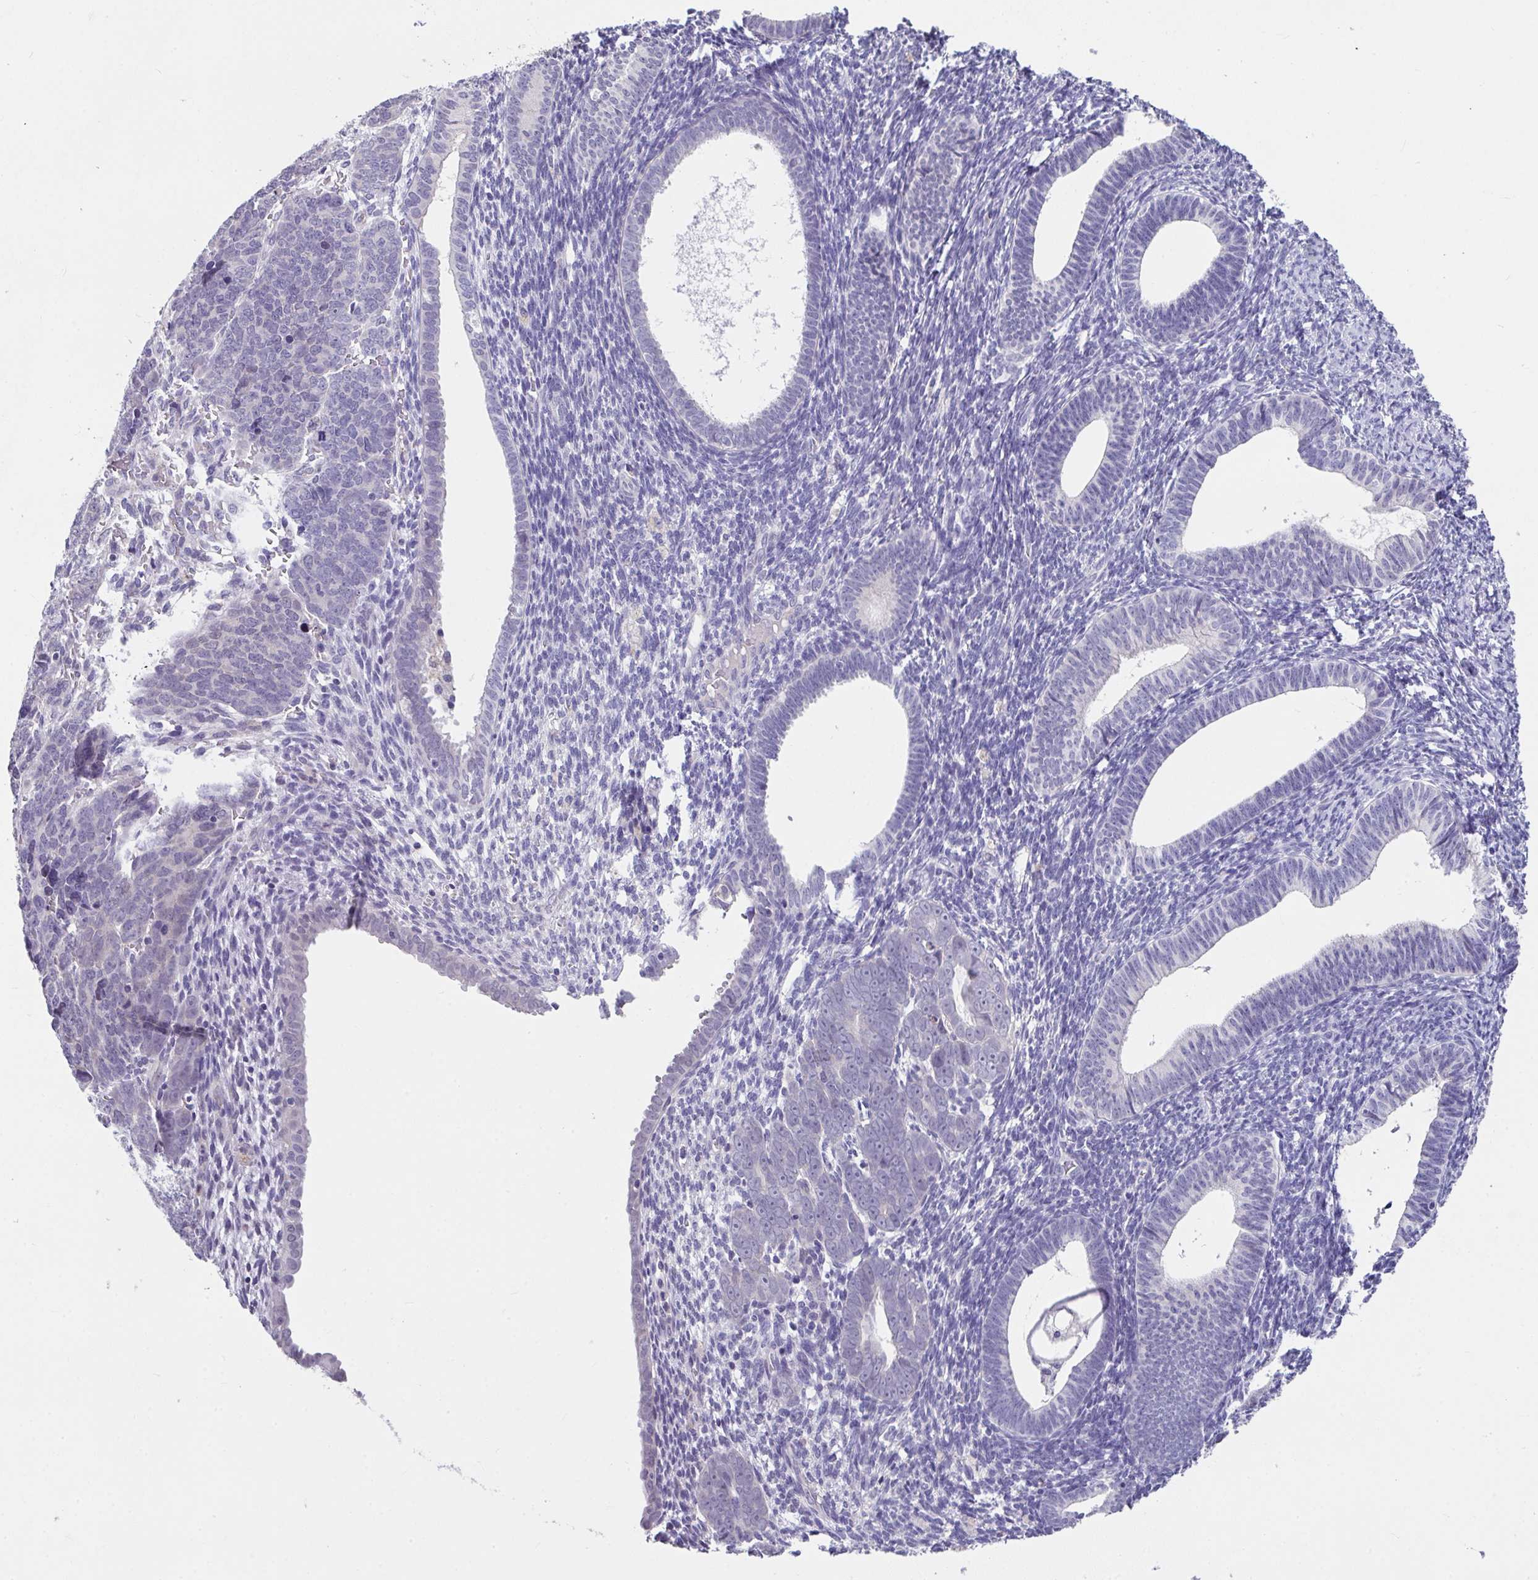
{"staining": {"intensity": "negative", "quantity": "none", "location": "none"}, "tissue": "endometrial cancer", "cell_type": "Tumor cells", "image_type": "cancer", "snomed": [{"axis": "morphology", "description": "Adenocarcinoma, NOS"}, {"axis": "topography", "description": "Endometrium"}], "caption": "Immunohistochemical staining of adenocarcinoma (endometrial) exhibits no significant expression in tumor cells.", "gene": "GLTPD2", "patient": {"sex": "female", "age": 82}}